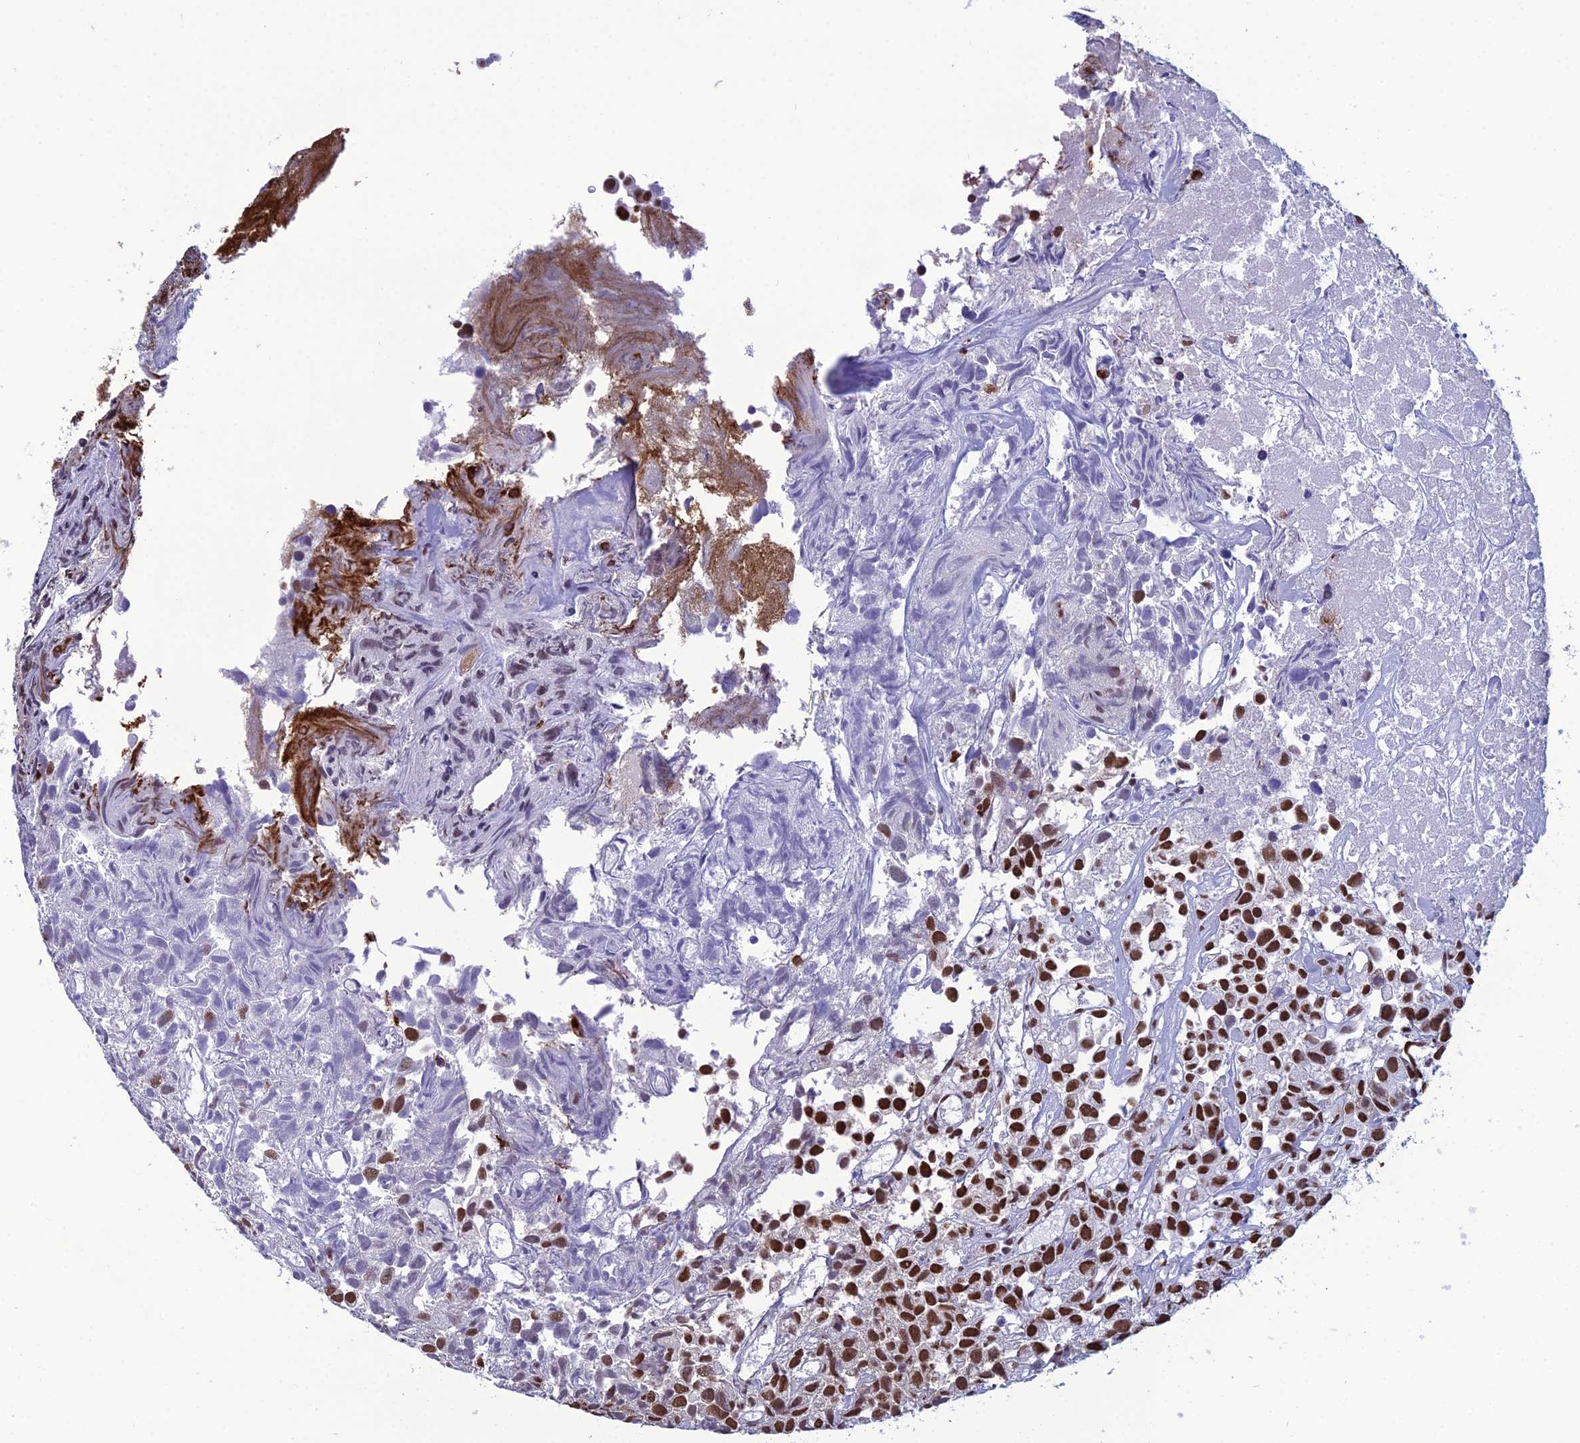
{"staining": {"intensity": "strong", "quantity": ">75%", "location": "nuclear"}, "tissue": "urothelial cancer", "cell_type": "Tumor cells", "image_type": "cancer", "snomed": [{"axis": "morphology", "description": "Urothelial carcinoma, High grade"}, {"axis": "topography", "description": "Urinary bladder"}], "caption": "Urothelial cancer stained for a protein (brown) demonstrates strong nuclear positive positivity in approximately >75% of tumor cells.", "gene": "PRAMEF12", "patient": {"sex": "female", "age": 75}}